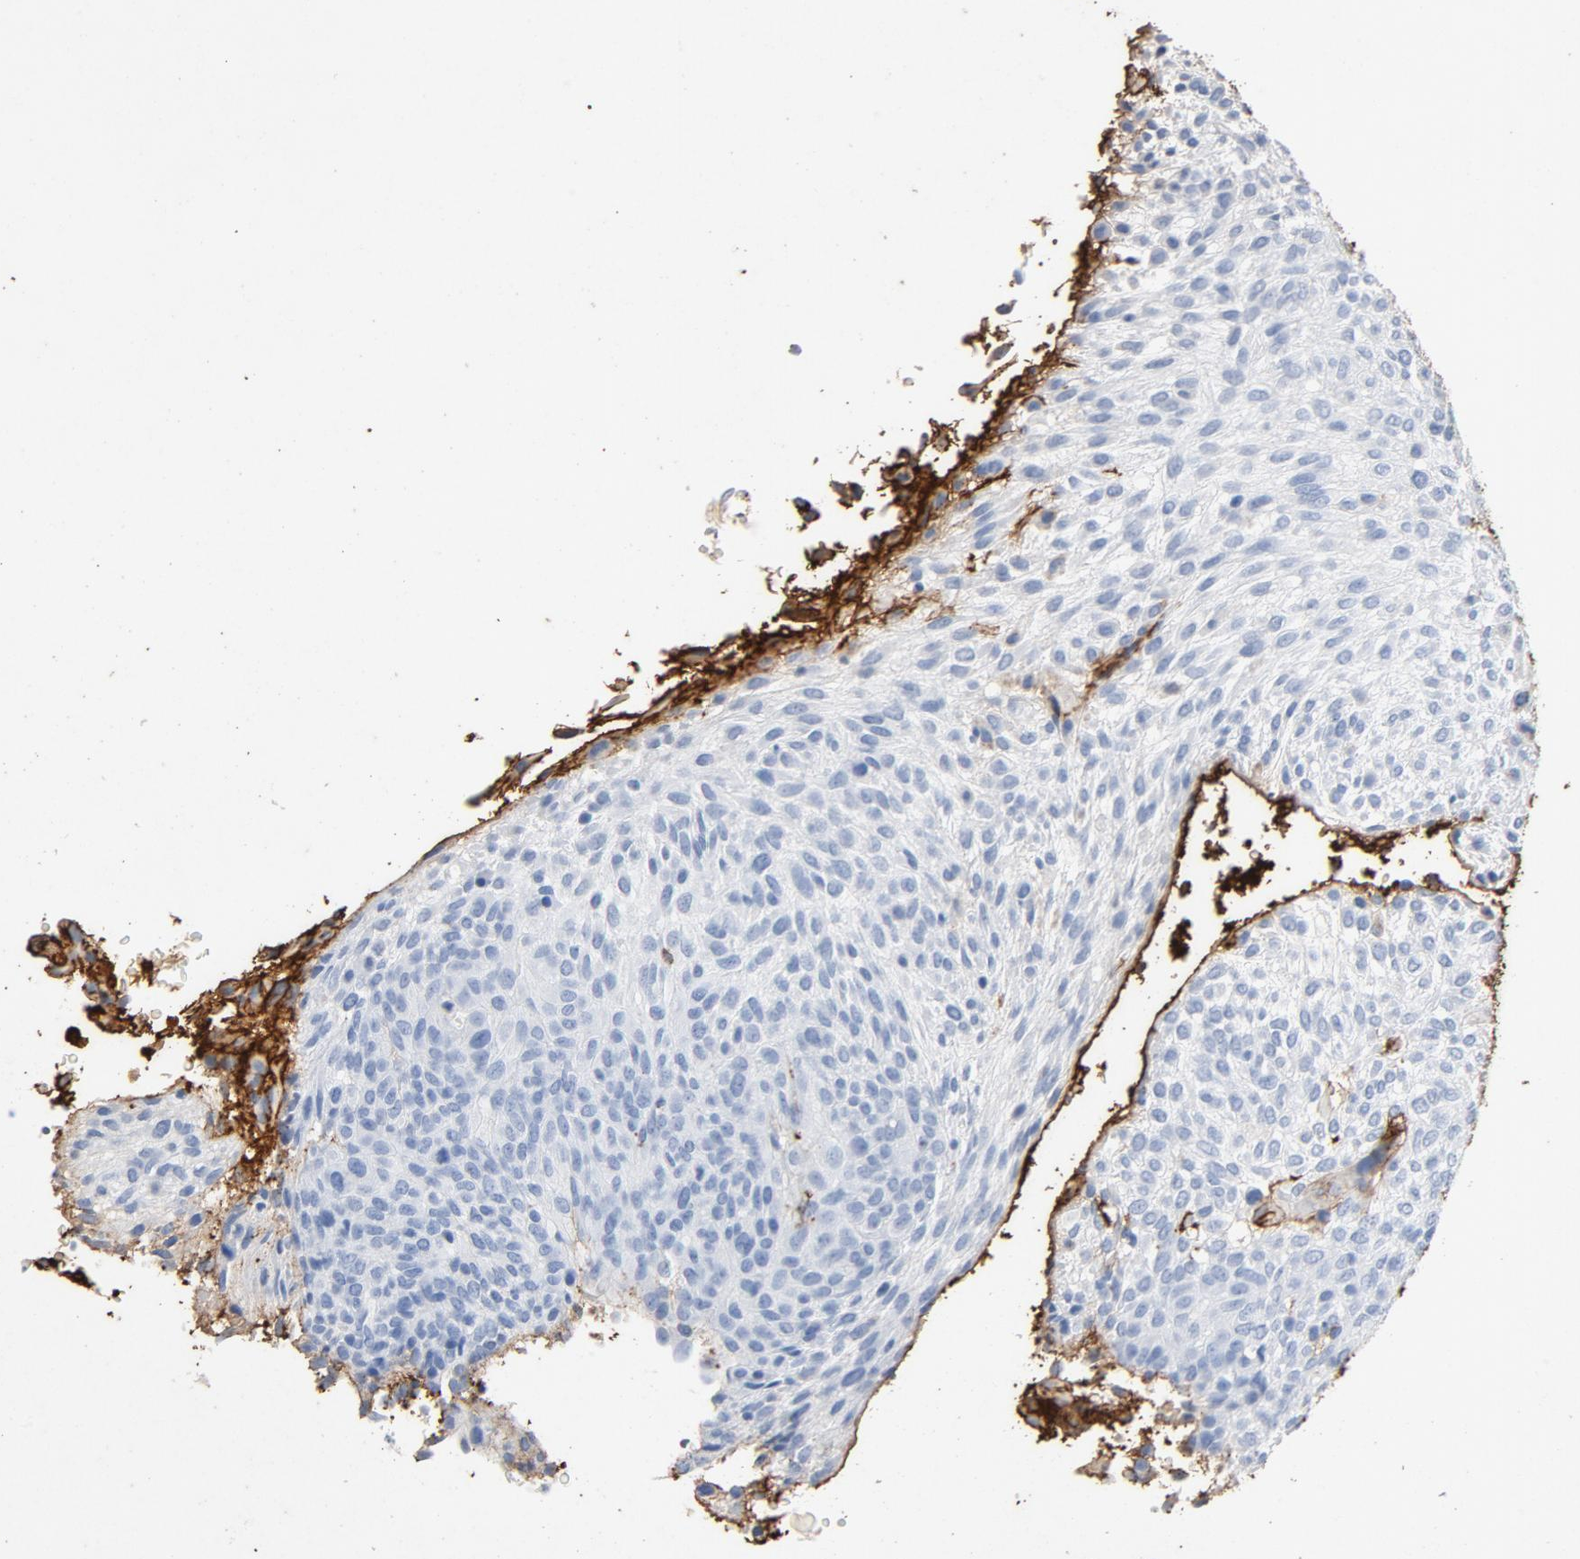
{"staining": {"intensity": "strong", "quantity": "25%-75%", "location": "cytoplasmic/membranous"}, "tissue": "glioma", "cell_type": "Tumor cells", "image_type": "cancer", "snomed": [{"axis": "morphology", "description": "Glioma, malignant, High grade"}, {"axis": "topography", "description": "Cerebral cortex"}], "caption": "About 25%-75% of tumor cells in human glioma exhibit strong cytoplasmic/membranous protein expression as visualized by brown immunohistochemical staining.", "gene": "PTPRB", "patient": {"sex": "female", "age": 55}}